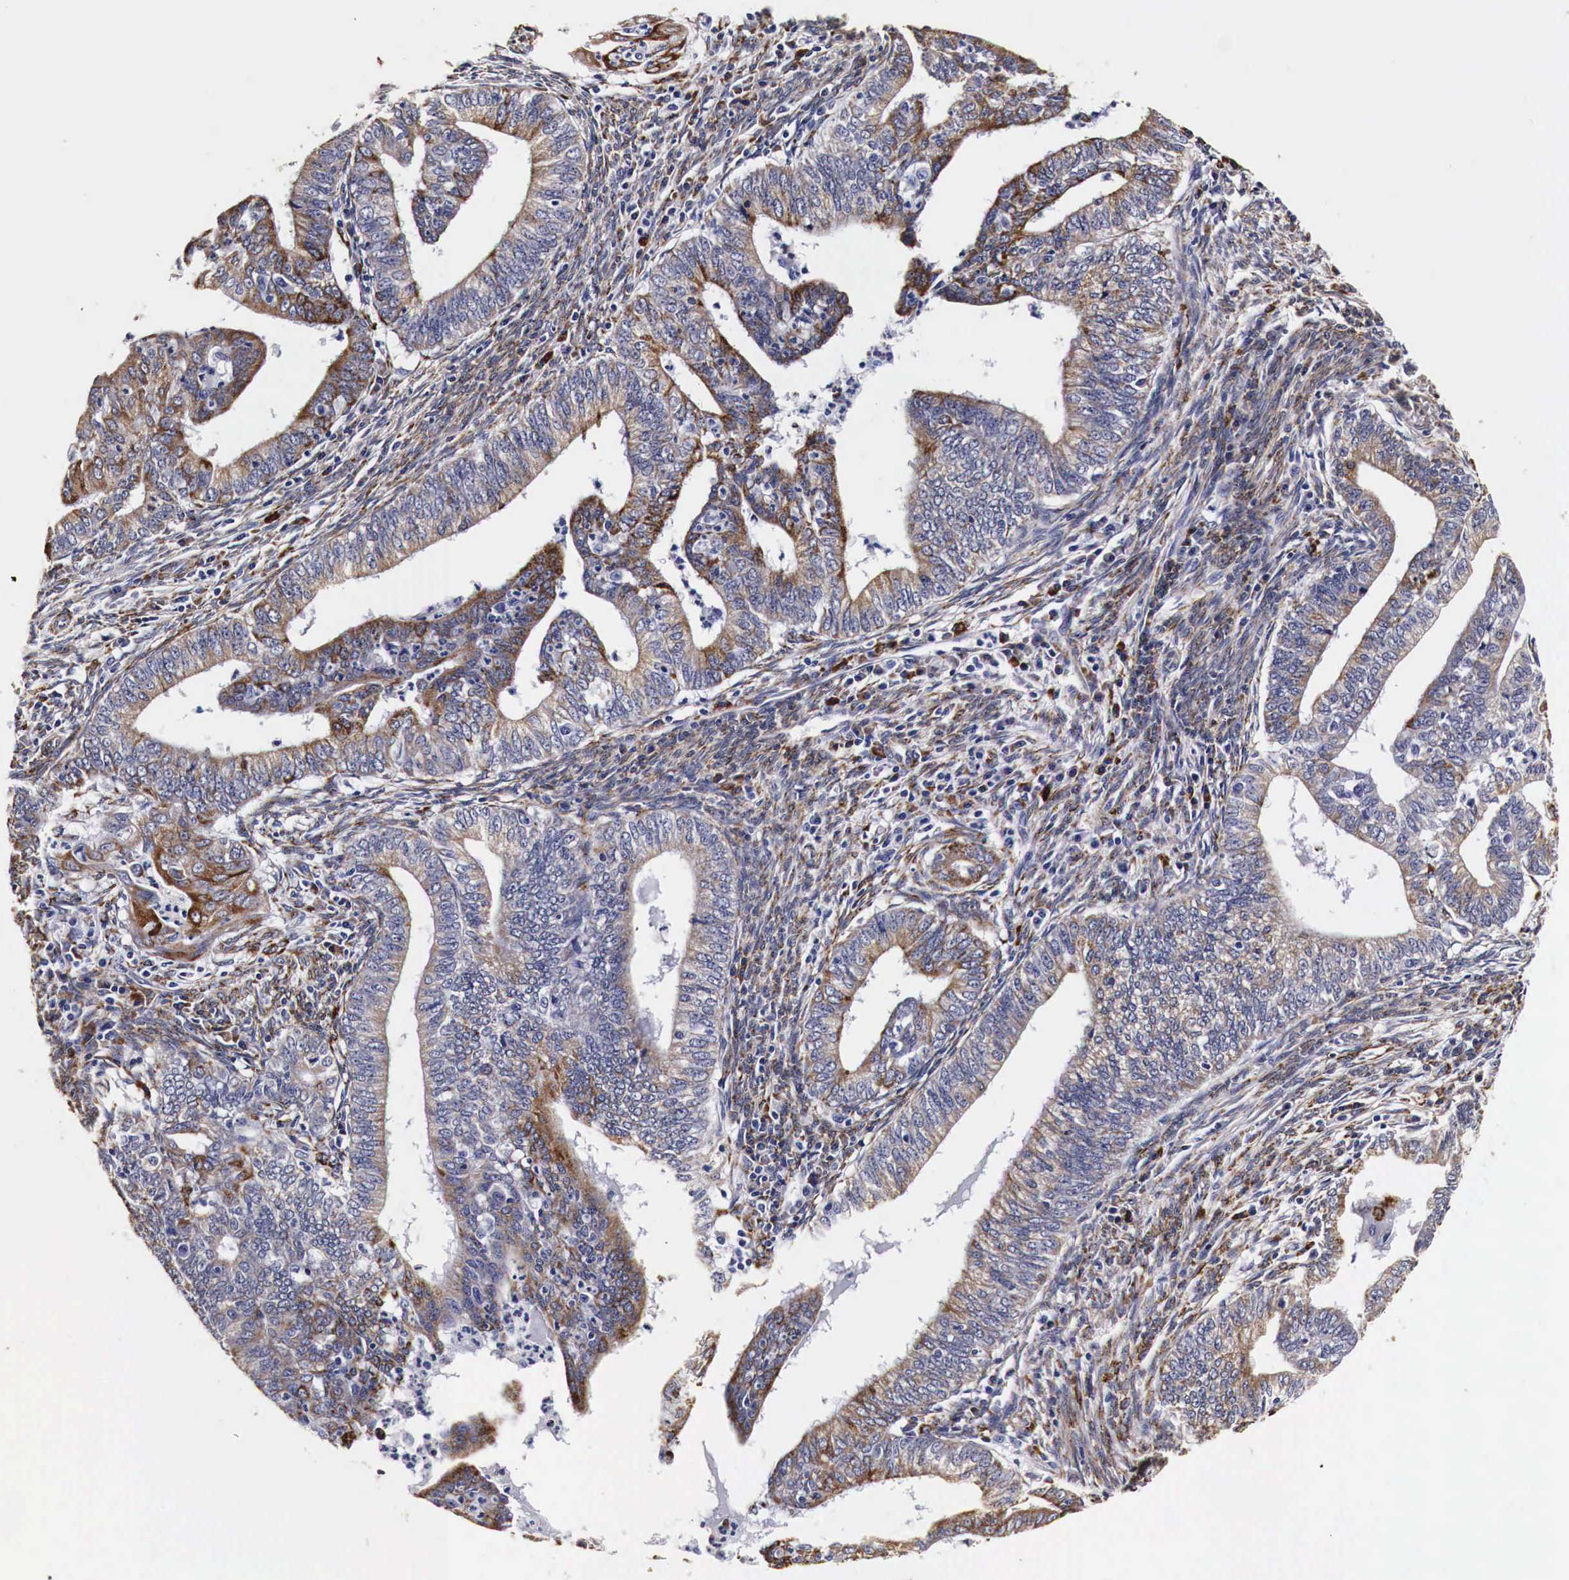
{"staining": {"intensity": "moderate", "quantity": "25%-75%", "location": "cytoplasmic/membranous"}, "tissue": "endometrial cancer", "cell_type": "Tumor cells", "image_type": "cancer", "snomed": [{"axis": "morphology", "description": "Adenocarcinoma, NOS"}, {"axis": "topography", "description": "Endometrium"}], "caption": "The micrograph shows staining of endometrial cancer, revealing moderate cytoplasmic/membranous protein staining (brown color) within tumor cells.", "gene": "CKAP4", "patient": {"sex": "female", "age": 66}}